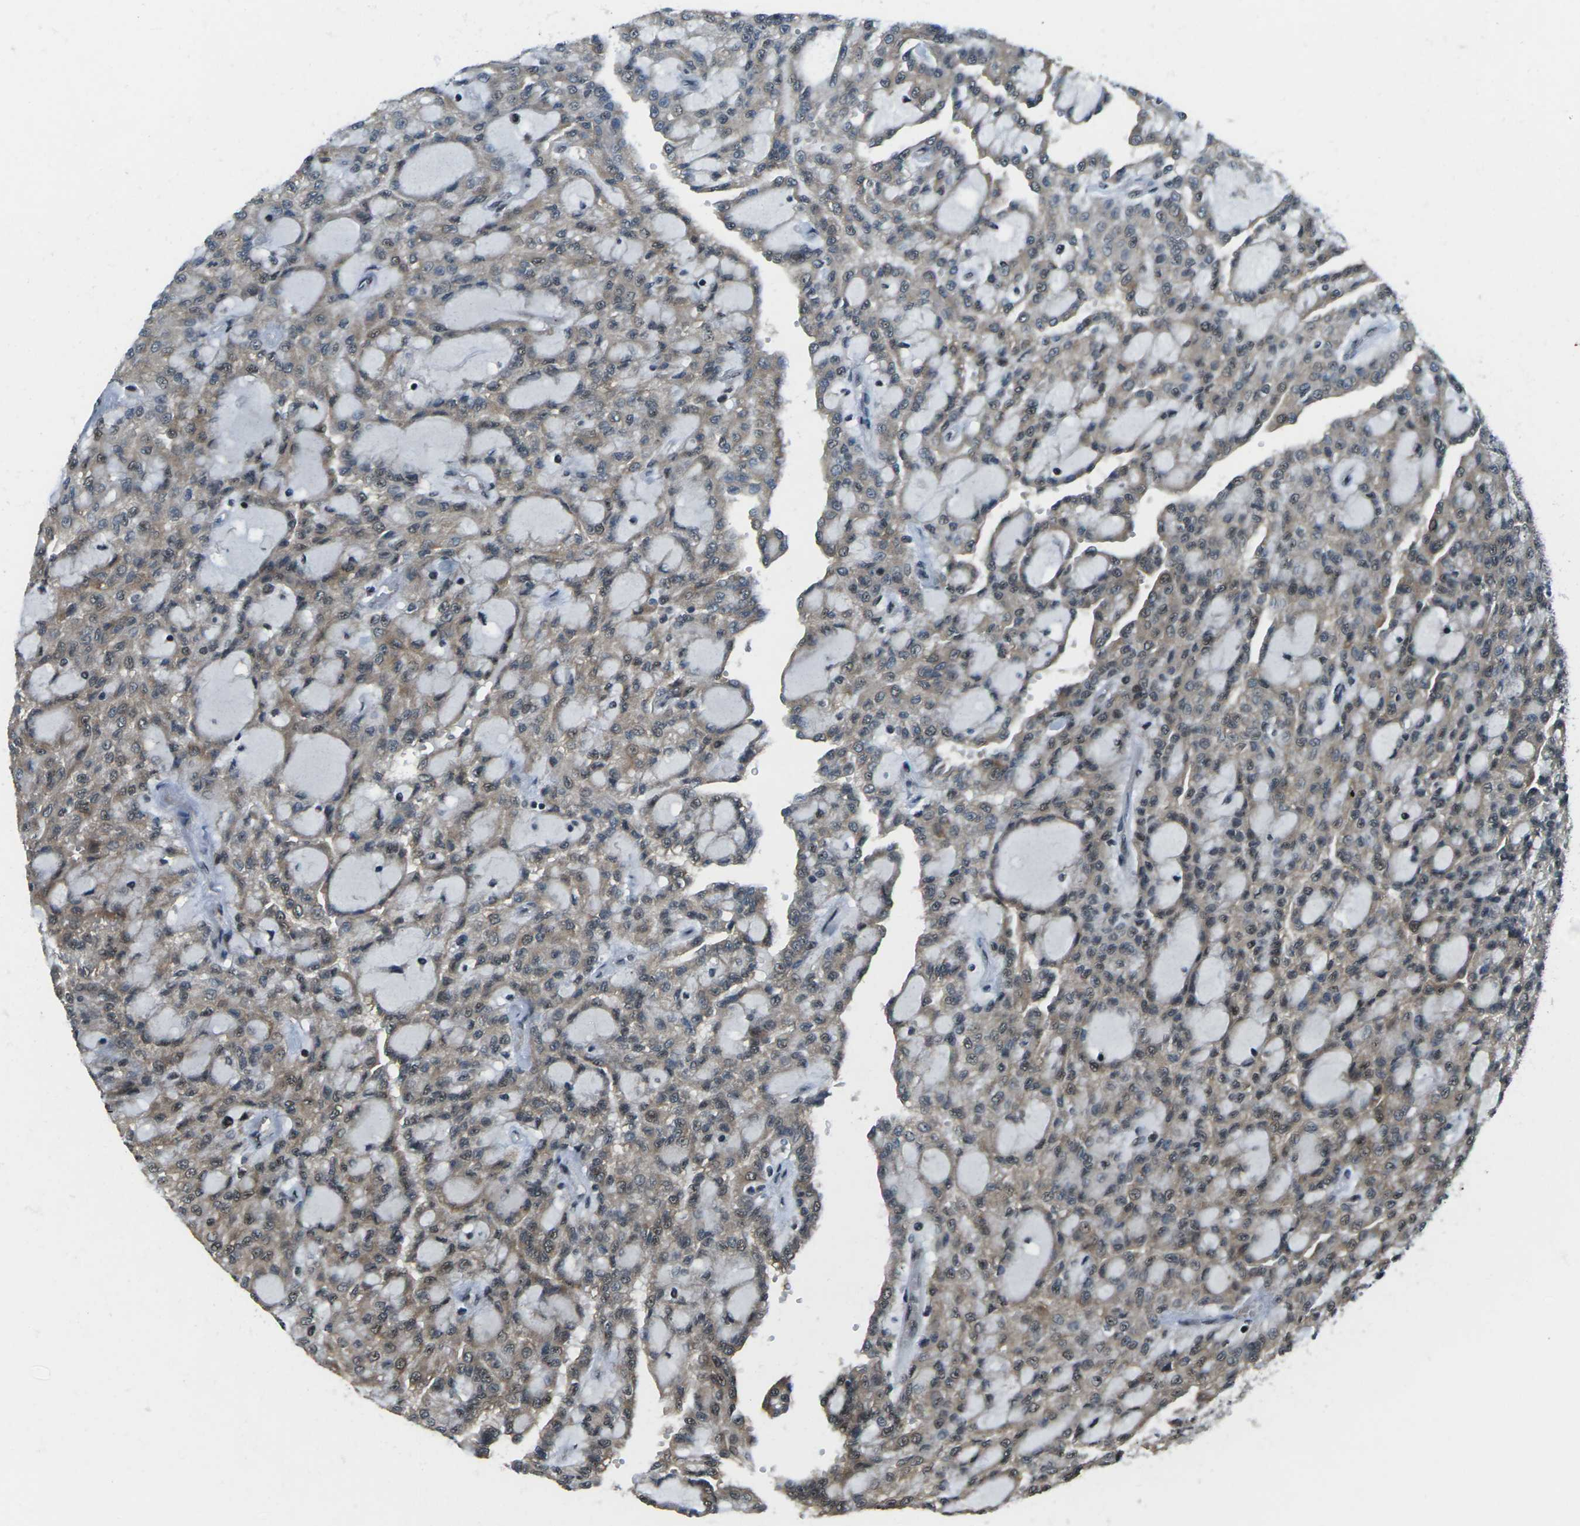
{"staining": {"intensity": "weak", "quantity": ">75%", "location": "cytoplasmic/membranous,nuclear"}, "tissue": "renal cancer", "cell_type": "Tumor cells", "image_type": "cancer", "snomed": [{"axis": "morphology", "description": "Adenocarcinoma, NOS"}, {"axis": "topography", "description": "Kidney"}], "caption": "Immunohistochemical staining of renal adenocarcinoma reveals low levels of weak cytoplasmic/membranous and nuclear protein staining in about >75% of tumor cells. Using DAB (brown) and hematoxylin (blue) stains, captured at high magnification using brightfield microscopy.", "gene": "UBE2S", "patient": {"sex": "male", "age": 63}}